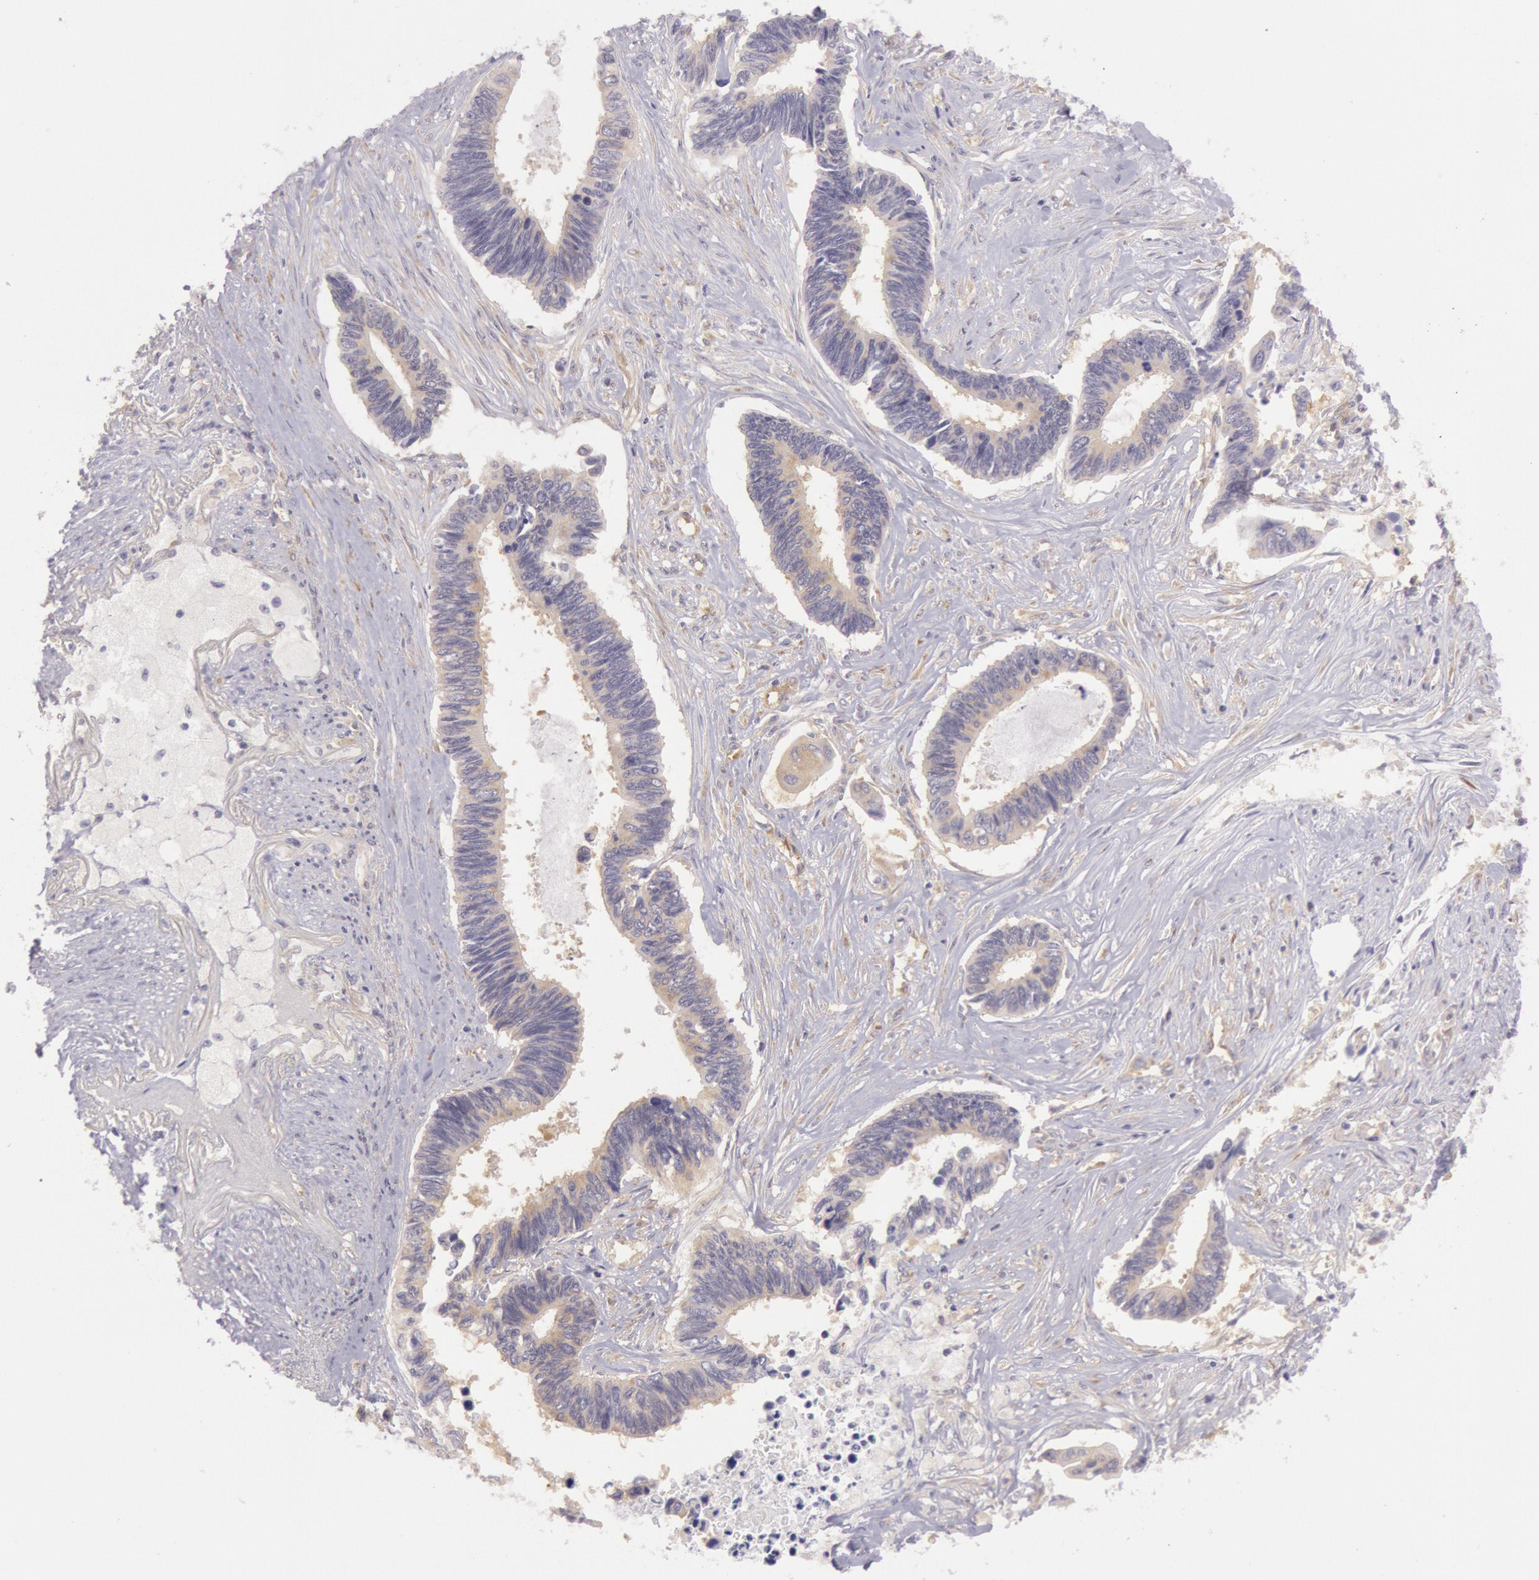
{"staining": {"intensity": "weak", "quantity": ">75%", "location": "cytoplasmic/membranous"}, "tissue": "pancreatic cancer", "cell_type": "Tumor cells", "image_type": "cancer", "snomed": [{"axis": "morphology", "description": "Adenocarcinoma, NOS"}, {"axis": "topography", "description": "Pancreas"}], "caption": "High-magnification brightfield microscopy of pancreatic cancer stained with DAB (3,3'-diaminobenzidine) (brown) and counterstained with hematoxylin (blue). tumor cells exhibit weak cytoplasmic/membranous staining is identified in about>75% of cells.", "gene": "CHUK", "patient": {"sex": "female", "age": 70}}